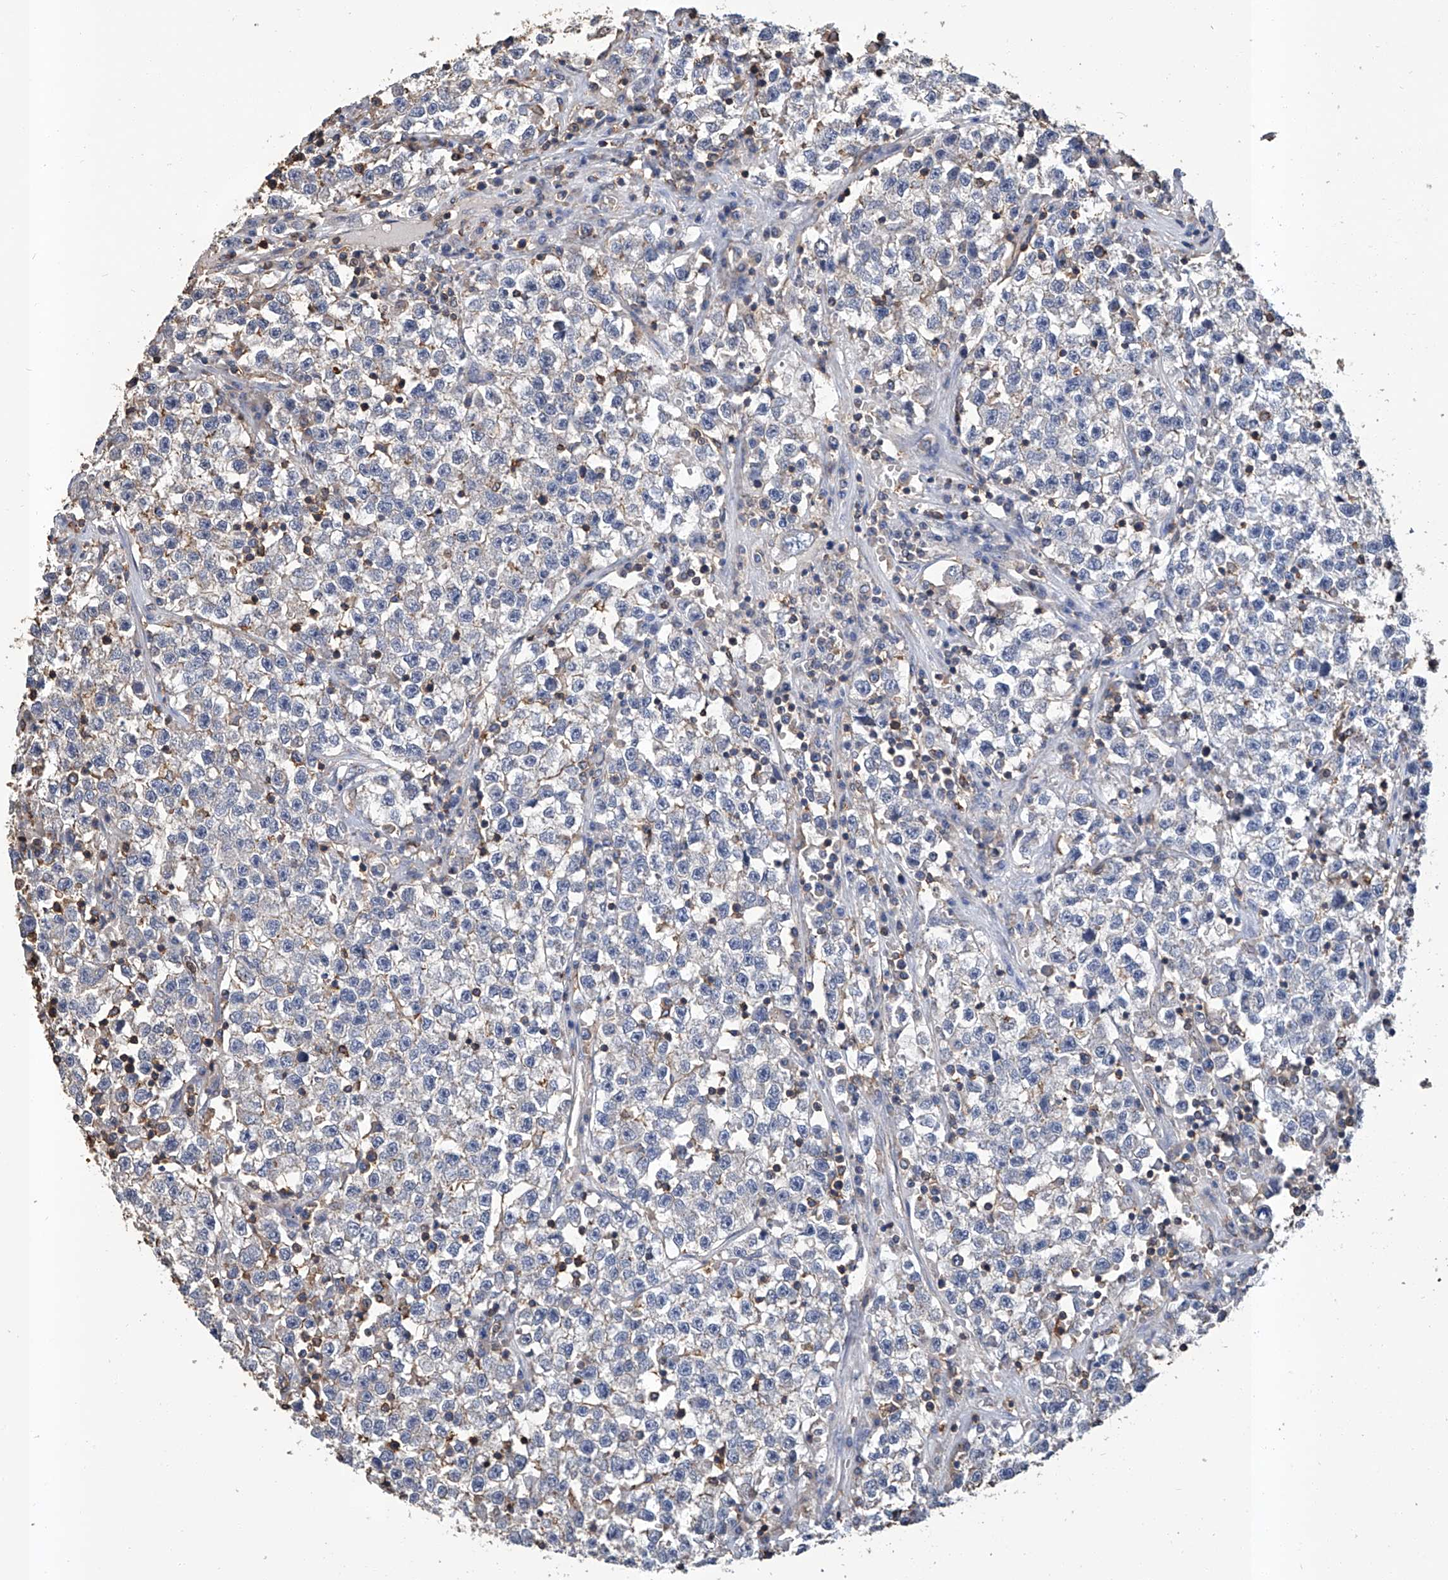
{"staining": {"intensity": "negative", "quantity": "none", "location": "none"}, "tissue": "testis cancer", "cell_type": "Tumor cells", "image_type": "cancer", "snomed": [{"axis": "morphology", "description": "Seminoma, NOS"}, {"axis": "topography", "description": "Testis"}], "caption": "Photomicrograph shows no protein staining in tumor cells of seminoma (testis) tissue.", "gene": "GPT", "patient": {"sex": "male", "age": 22}}